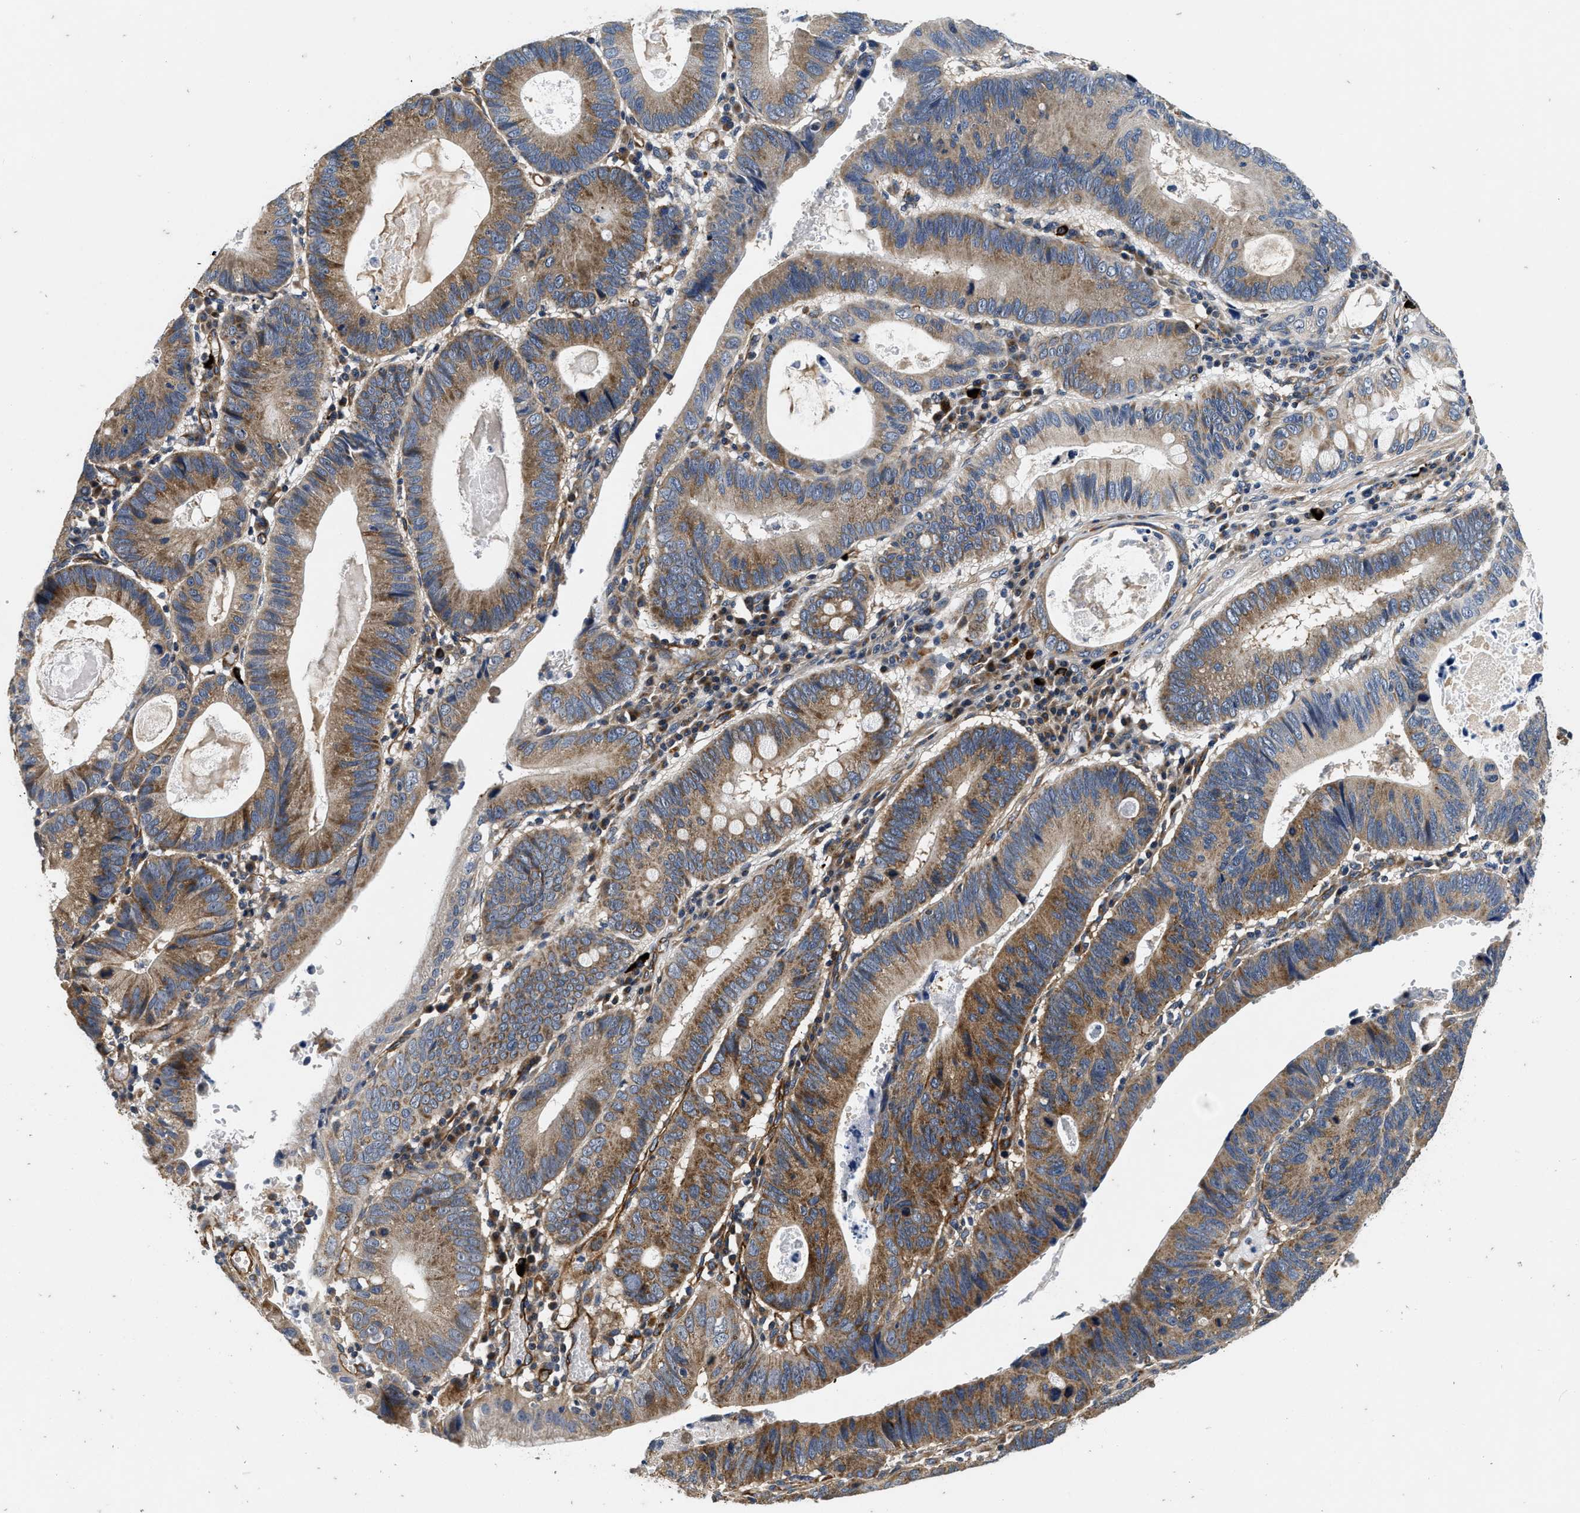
{"staining": {"intensity": "moderate", "quantity": ">75%", "location": "cytoplasmic/membranous"}, "tissue": "stomach cancer", "cell_type": "Tumor cells", "image_type": "cancer", "snomed": [{"axis": "morphology", "description": "Adenocarcinoma, NOS"}, {"axis": "topography", "description": "Stomach"}], "caption": "Stomach cancer stained with a brown dye displays moderate cytoplasmic/membranous positive positivity in approximately >75% of tumor cells.", "gene": "NME6", "patient": {"sex": "male", "age": 59}}